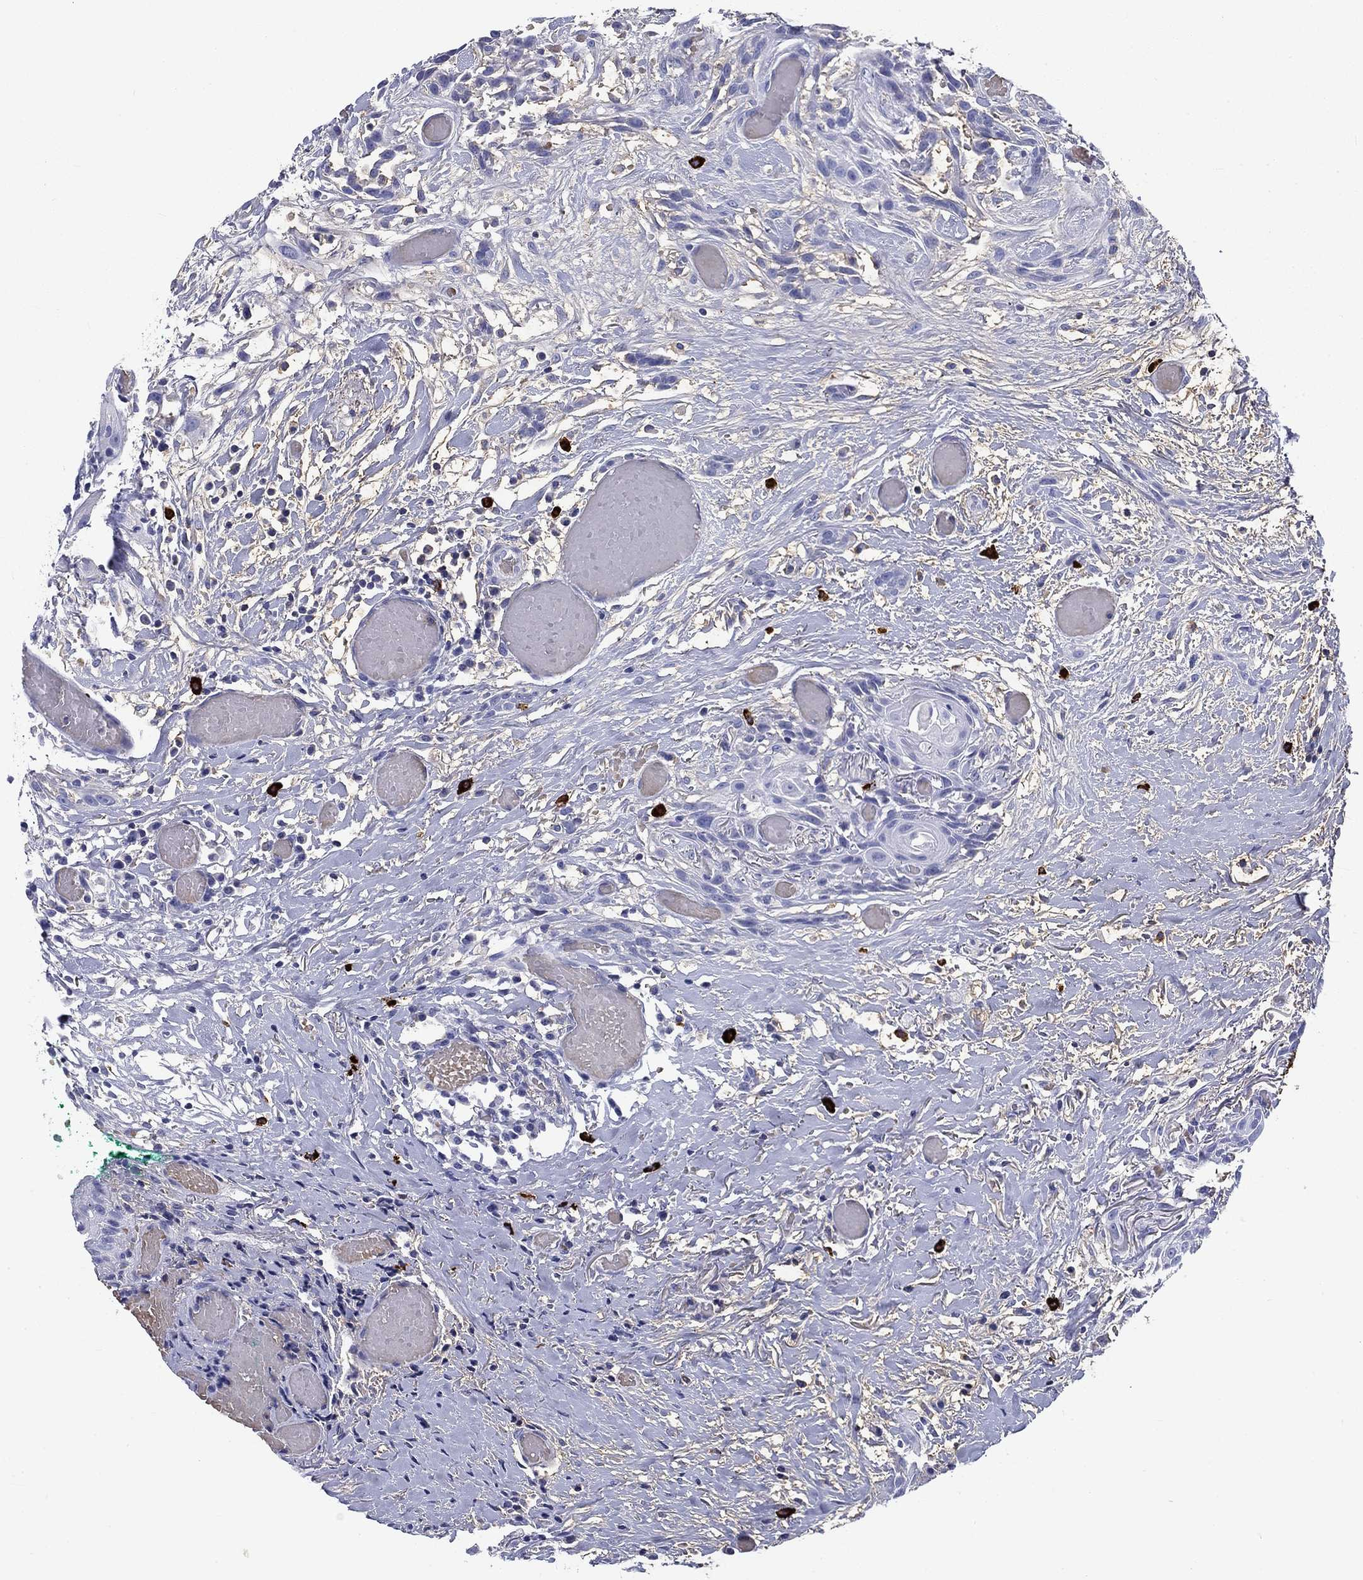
{"staining": {"intensity": "negative", "quantity": "none", "location": "none"}, "tissue": "head and neck cancer", "cell_type": "Tumor cells", "image_type": "cancer", "snomed": [{"axis": "morphology", "description": "Normal tissue, NOS"}, {"axis": "morphology", "description": "Squamous cell carcinoma, NOS"}, {"axis": "topography", "description": "Oral tissue"}, {"axis": "topography", "description": "Salivary gland"}, {"axis": "topography", "description": "Head-Neck"}], "caption": "Immunohistochemistry (IHC) of human head and neck cancer exhibits no staining in tumor cells.", "gene": "CD40LG", "patient": {"sex": "female", "age": 62}}